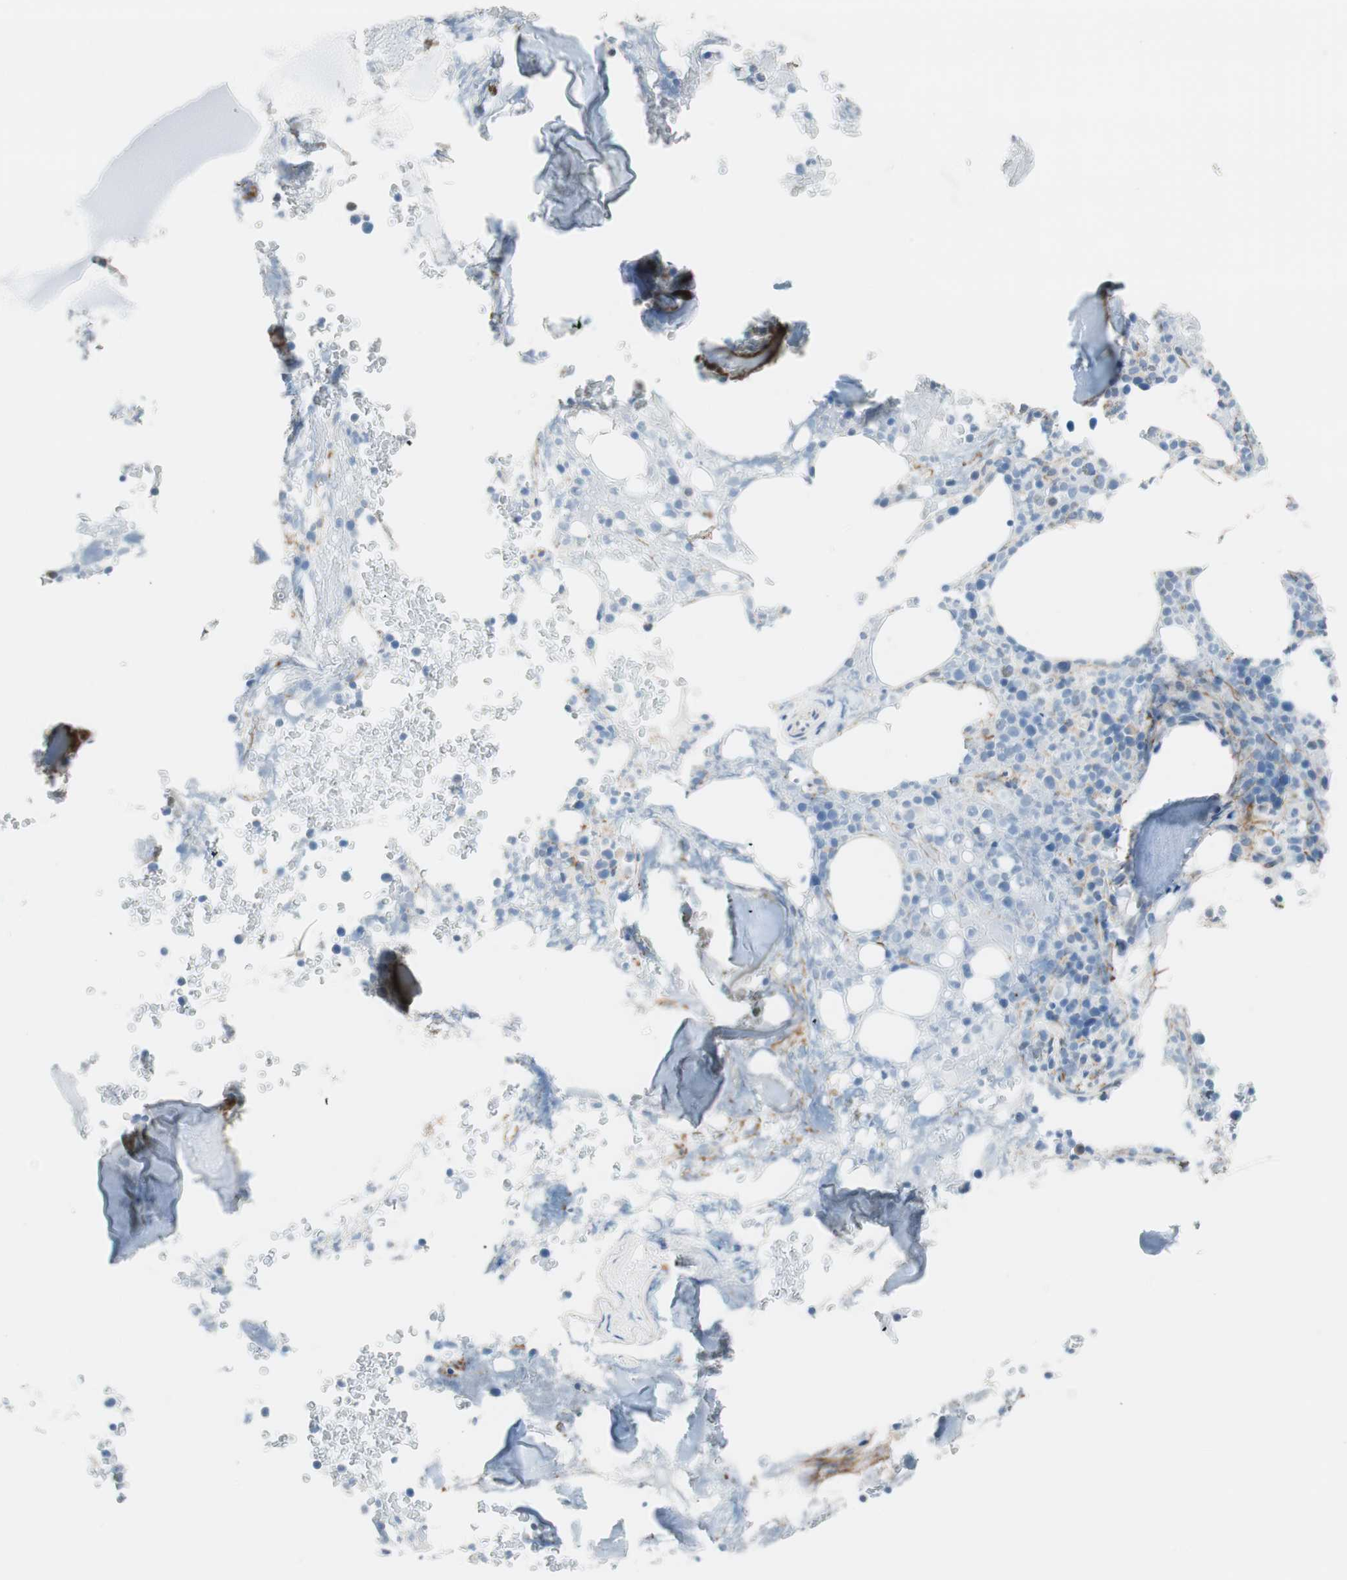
{"staining": {"intensity": "negative", "quantity": "none", "location": "none"}, "tissue": "bone marrow", "cell_type": "Hematopoietic cells", "image_type": "normal", "snomed": [{"axis": "morphology", "description": "Normal tissue, NOS"}, {"axis": "topography", "description": "Bone marrow"}], "caption": "The image displays no significant expression in hematopoietic cells of bone marrow. The staining was performed using DAB to visualize the protein expression in brown, while the nuclei were stained in blue with hematoxylin (Magnification: 20x).", "gene": "FOSL1", "patient": {"sex": "female", "age": 66}}